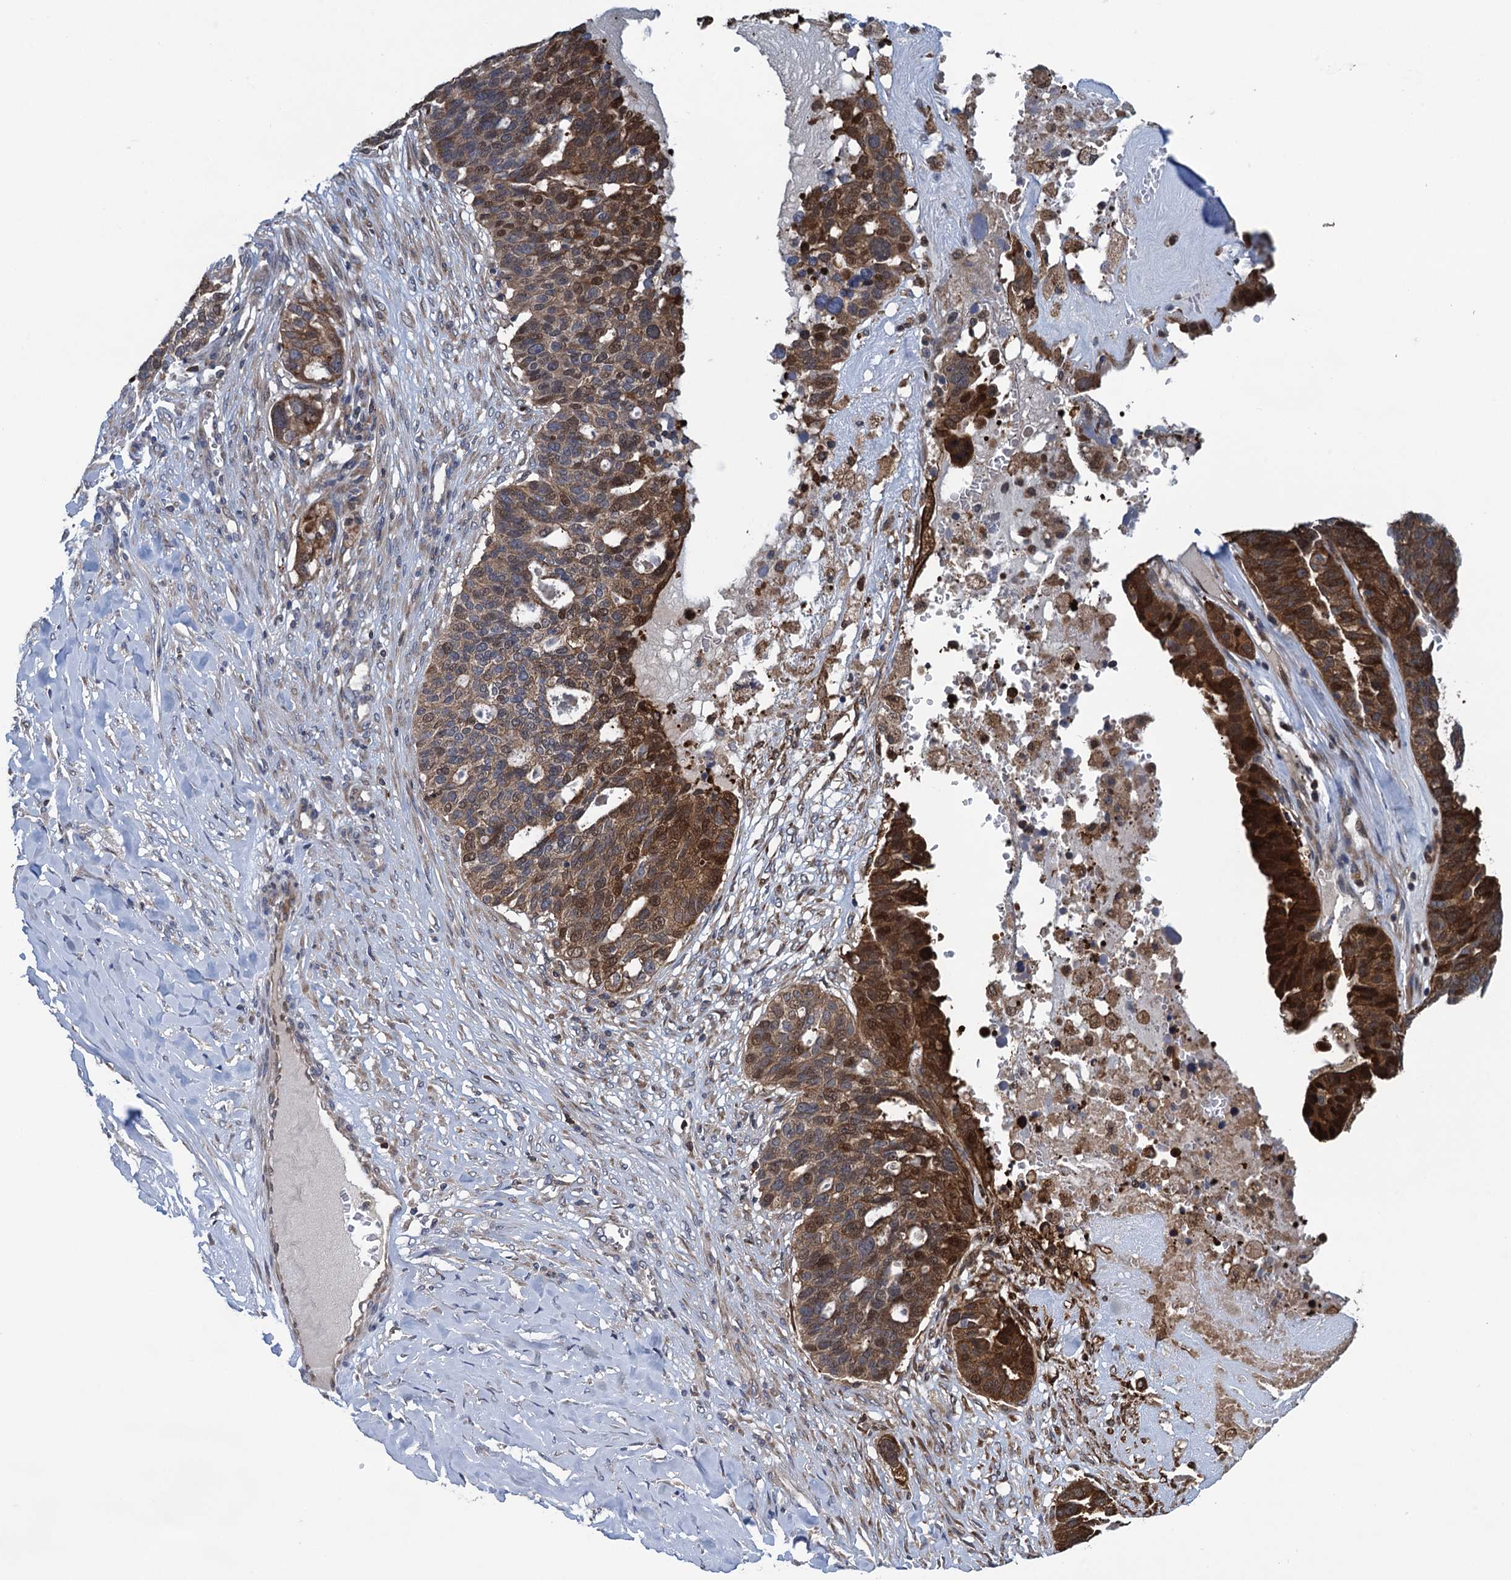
{"staining": {"intensity": "strong", "quantity": "25%-75%", "location": "cytoplasmic/membranous,nuclear"}, "tissue": "ovarian cancer", "cell_type": "Tumor cells", "image_type": "cancer", "snomed": [{"axis": "morphology", "description": "Cystadenocarcinoma, serous, NOS"}, {"axis": "topography", "description": "Ovary"}], "caption": "Immunohistochemistry of human ovarian serous cystadenocarcinoma exhibits high levels of strong cytoplasmic/membranous and nuclear staining in approximately 25%-75% of tumor cells.", "gene": "CNTN5", "patient": {"sex": "female", "age": 59}}